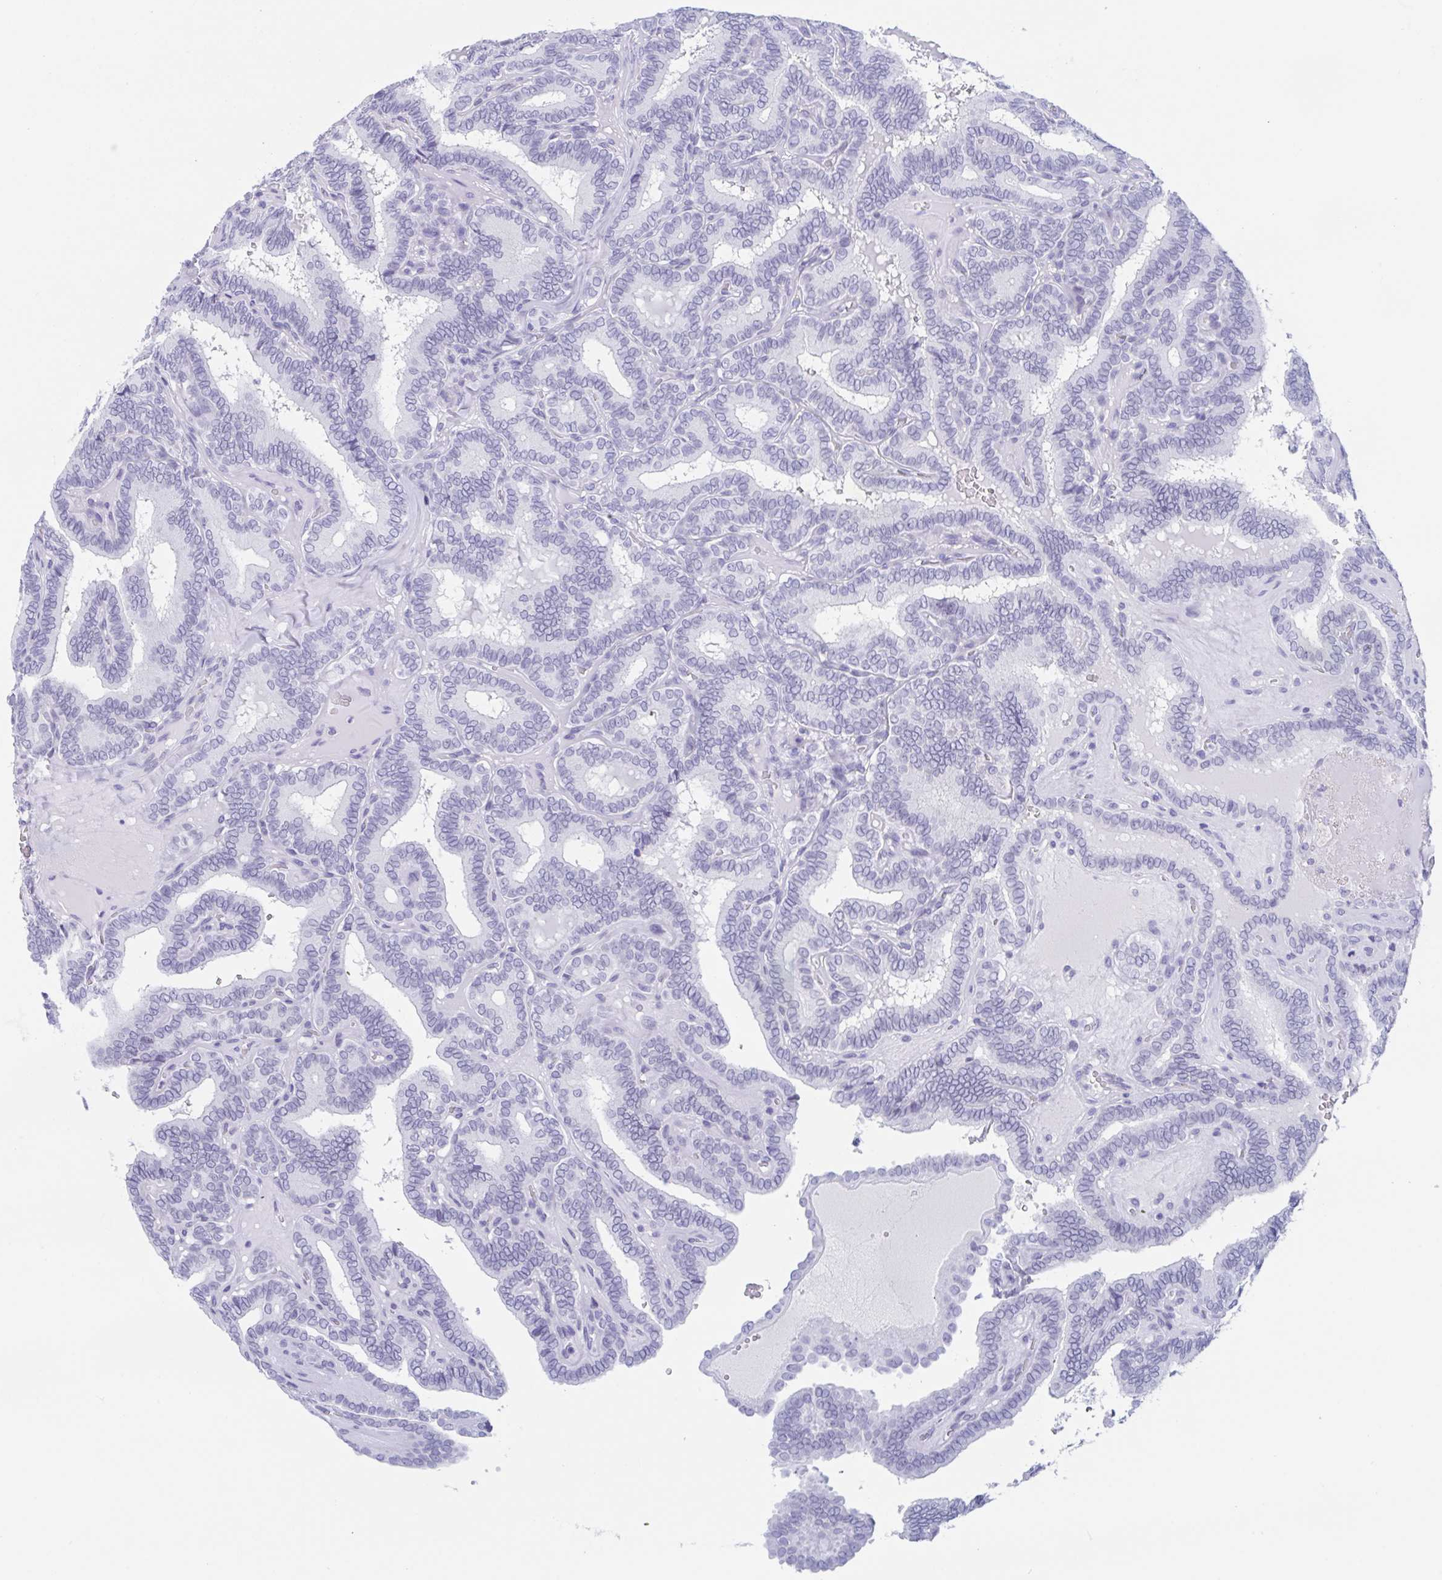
{"staining": {"intensity": "negative", "quantity": "none", "location": "none"}, "tissue": "thyroid cancer", "cell_type": "Tumor cells", "image_type": "cancer", "snomed": [{"axis": "morphology", "description": "Papillary adenocarcinoma, NOS"}, {"axis": "topography", "description": "Thyroid gland"}], "caption": "This is a image of IHC staining of thyroid cancer (papillary adenocarcinoma), which shows no expression in tumor cells. (DAB (3,3'-diaminobenzidine) IHC, high magnification).", "gene": "CDX4", "patient": {"sex": "female", "age": 21}}